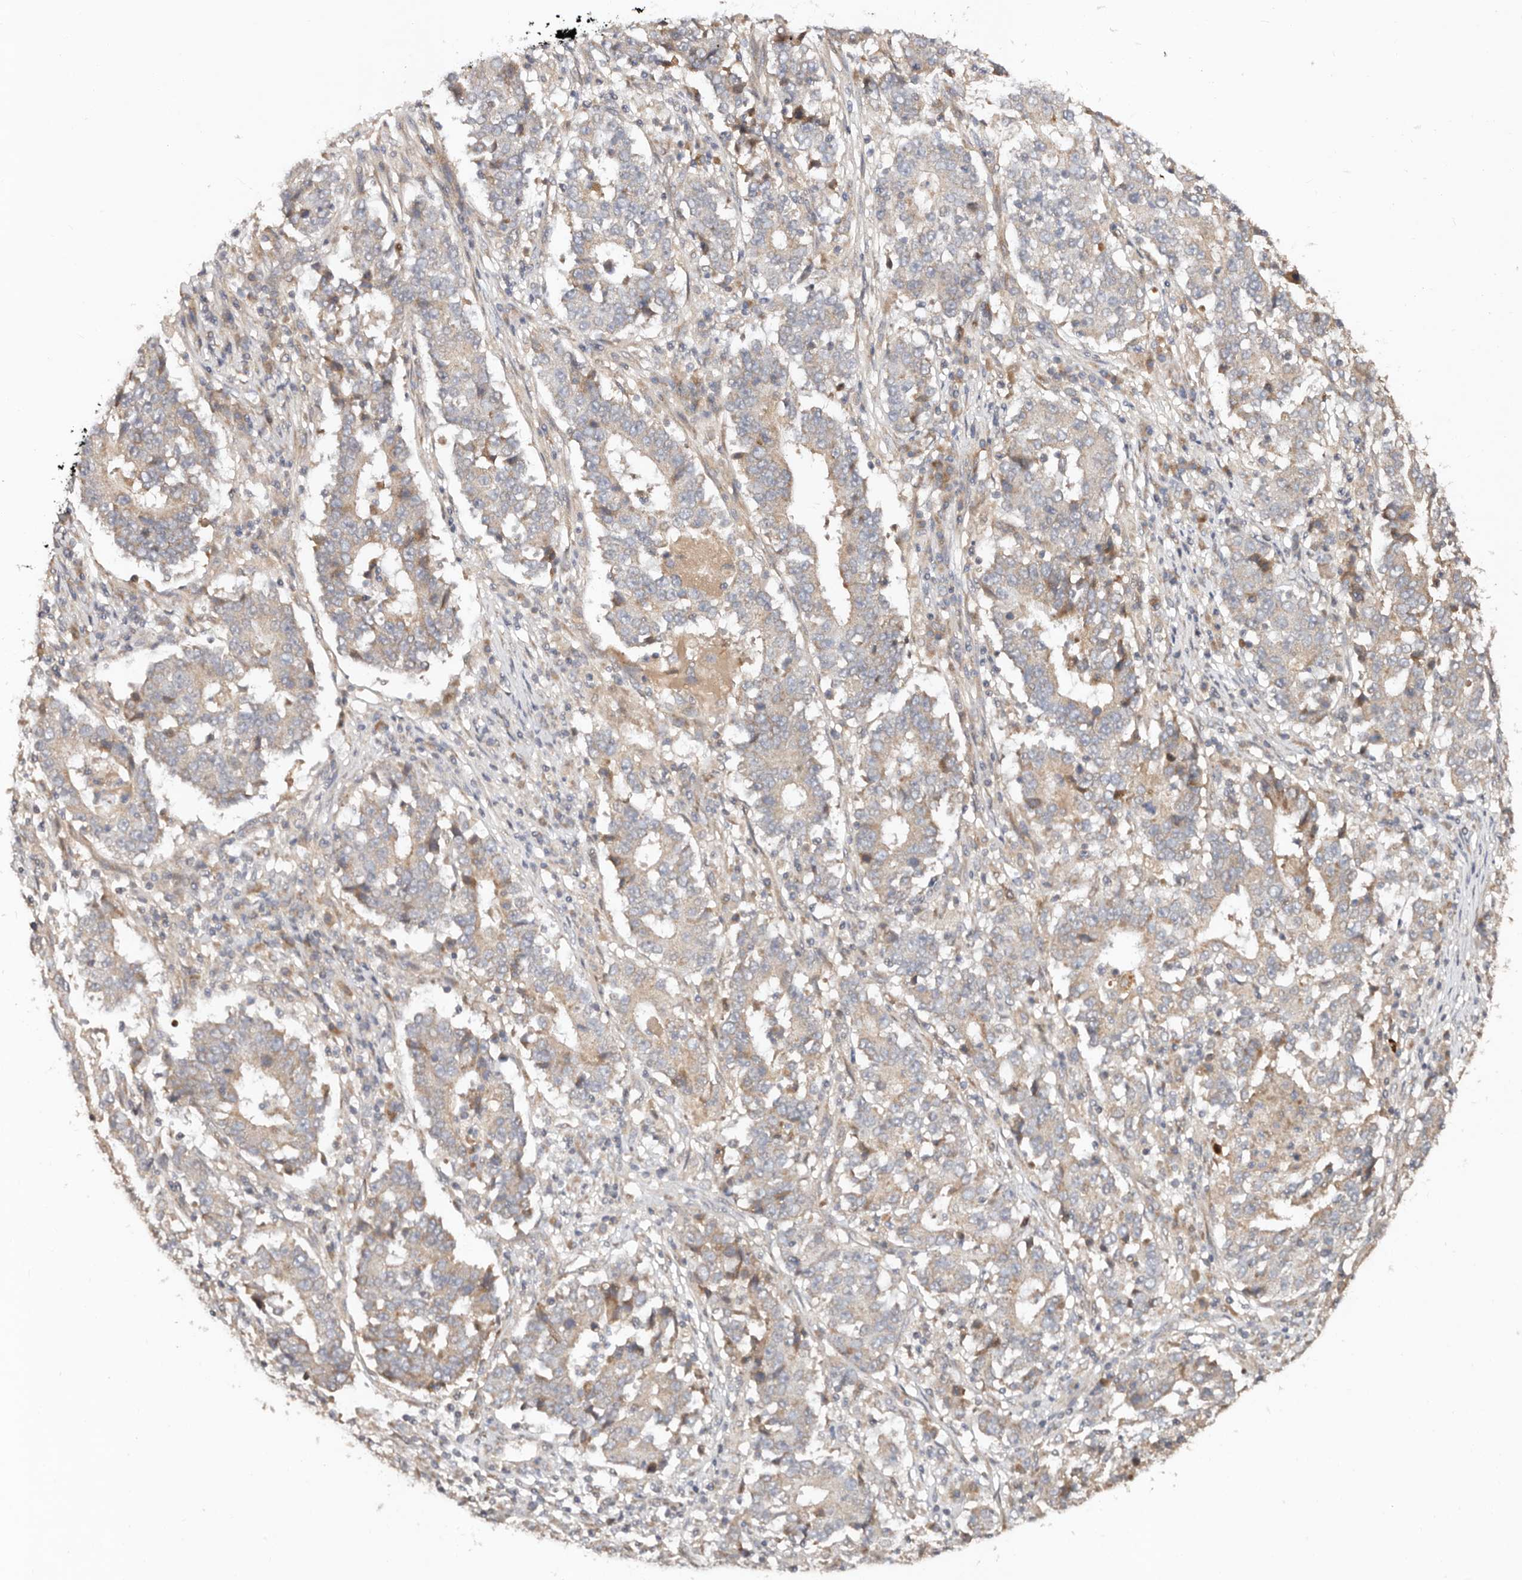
{"staining": {"intensity": "weak", "quantity": "<25%", "location": "cytoplasmic/membranous"}, "tissue": "stomach cancer", "cell_type": "Tumor cells", "image_type": "cancer", "snomed": [{"axis": "morphology", "description": "Adenocarcinoma, NOS"}, {"axis": "topography", "description": "Stomach"}], "caption": "The micrograph displays no staining of tumor cells in stomach cancer (adenocarcinoma). The staining is performed using DAB brown chromogen with nuclei counter-stained in using hematoxylin.", "gene": "DENND11", "patient": {"sex": "male", "age": 59}}